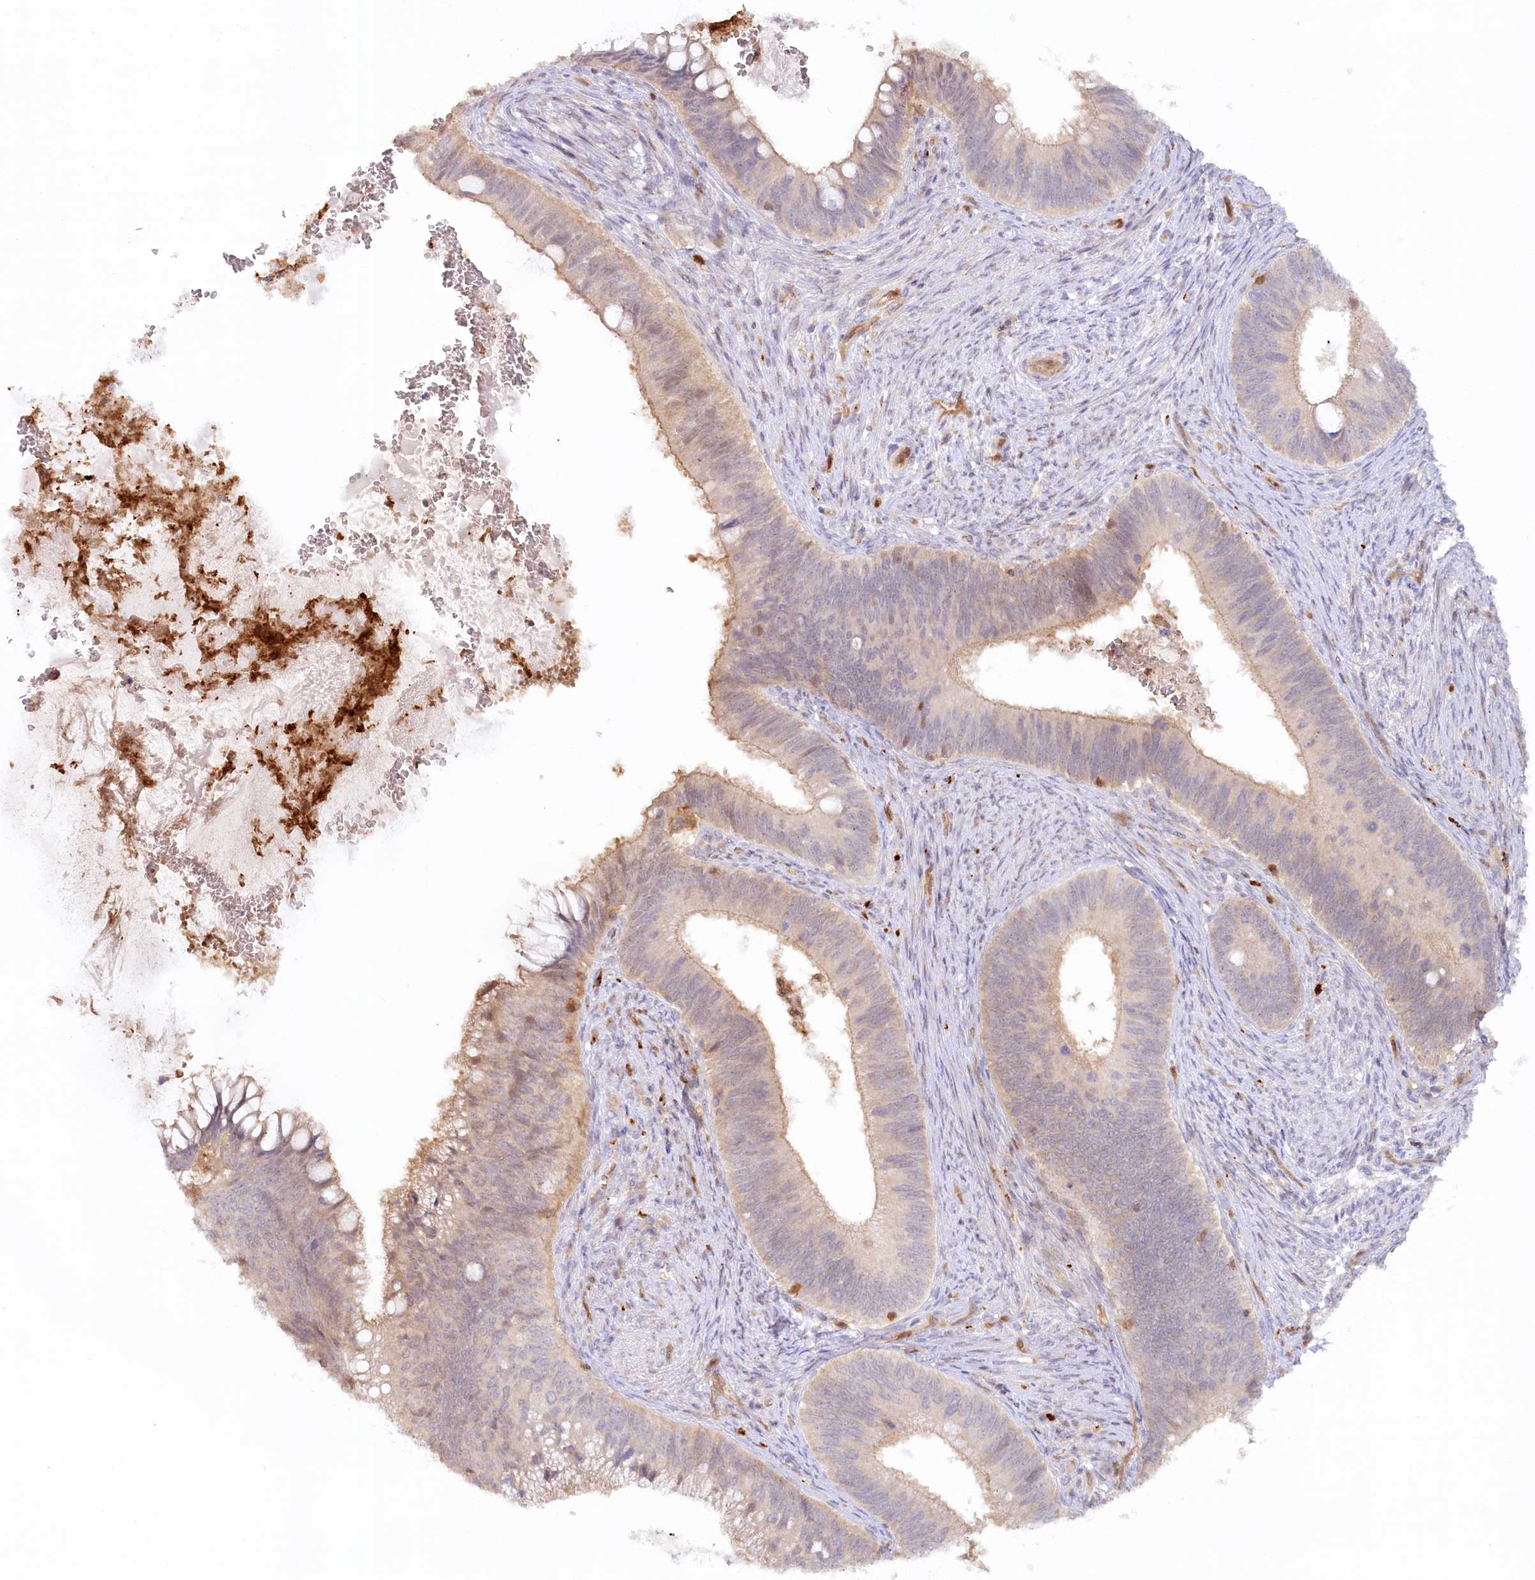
{"staining": {"intensity": "weak", "quantity": "25%-75%", "location": "cytoplasmic/membranous"}, "tissue": "cervical cancer", "cell_type": "Tumor cells", "image_type": "cancer", "snomed": [{"axis": "morphology", "description": "Adenocarcinoma, NOS"}, {"axis": "topography", "description": "Cervix"}], "caption": "The micrograph reveals staining of cervical cancer (adenocarcinoma), revealing weak cytoplasmic/membranous protein staining (brown color) within tumor cells. The staining is performed using DAB (3,3'-diaminobenzidine) brown chromogen to label protein expression. The nuclei are counter-stained blue using hematoxylin.", "gene": "GBE1", "patient": {"sex": "female", "age": 42}}